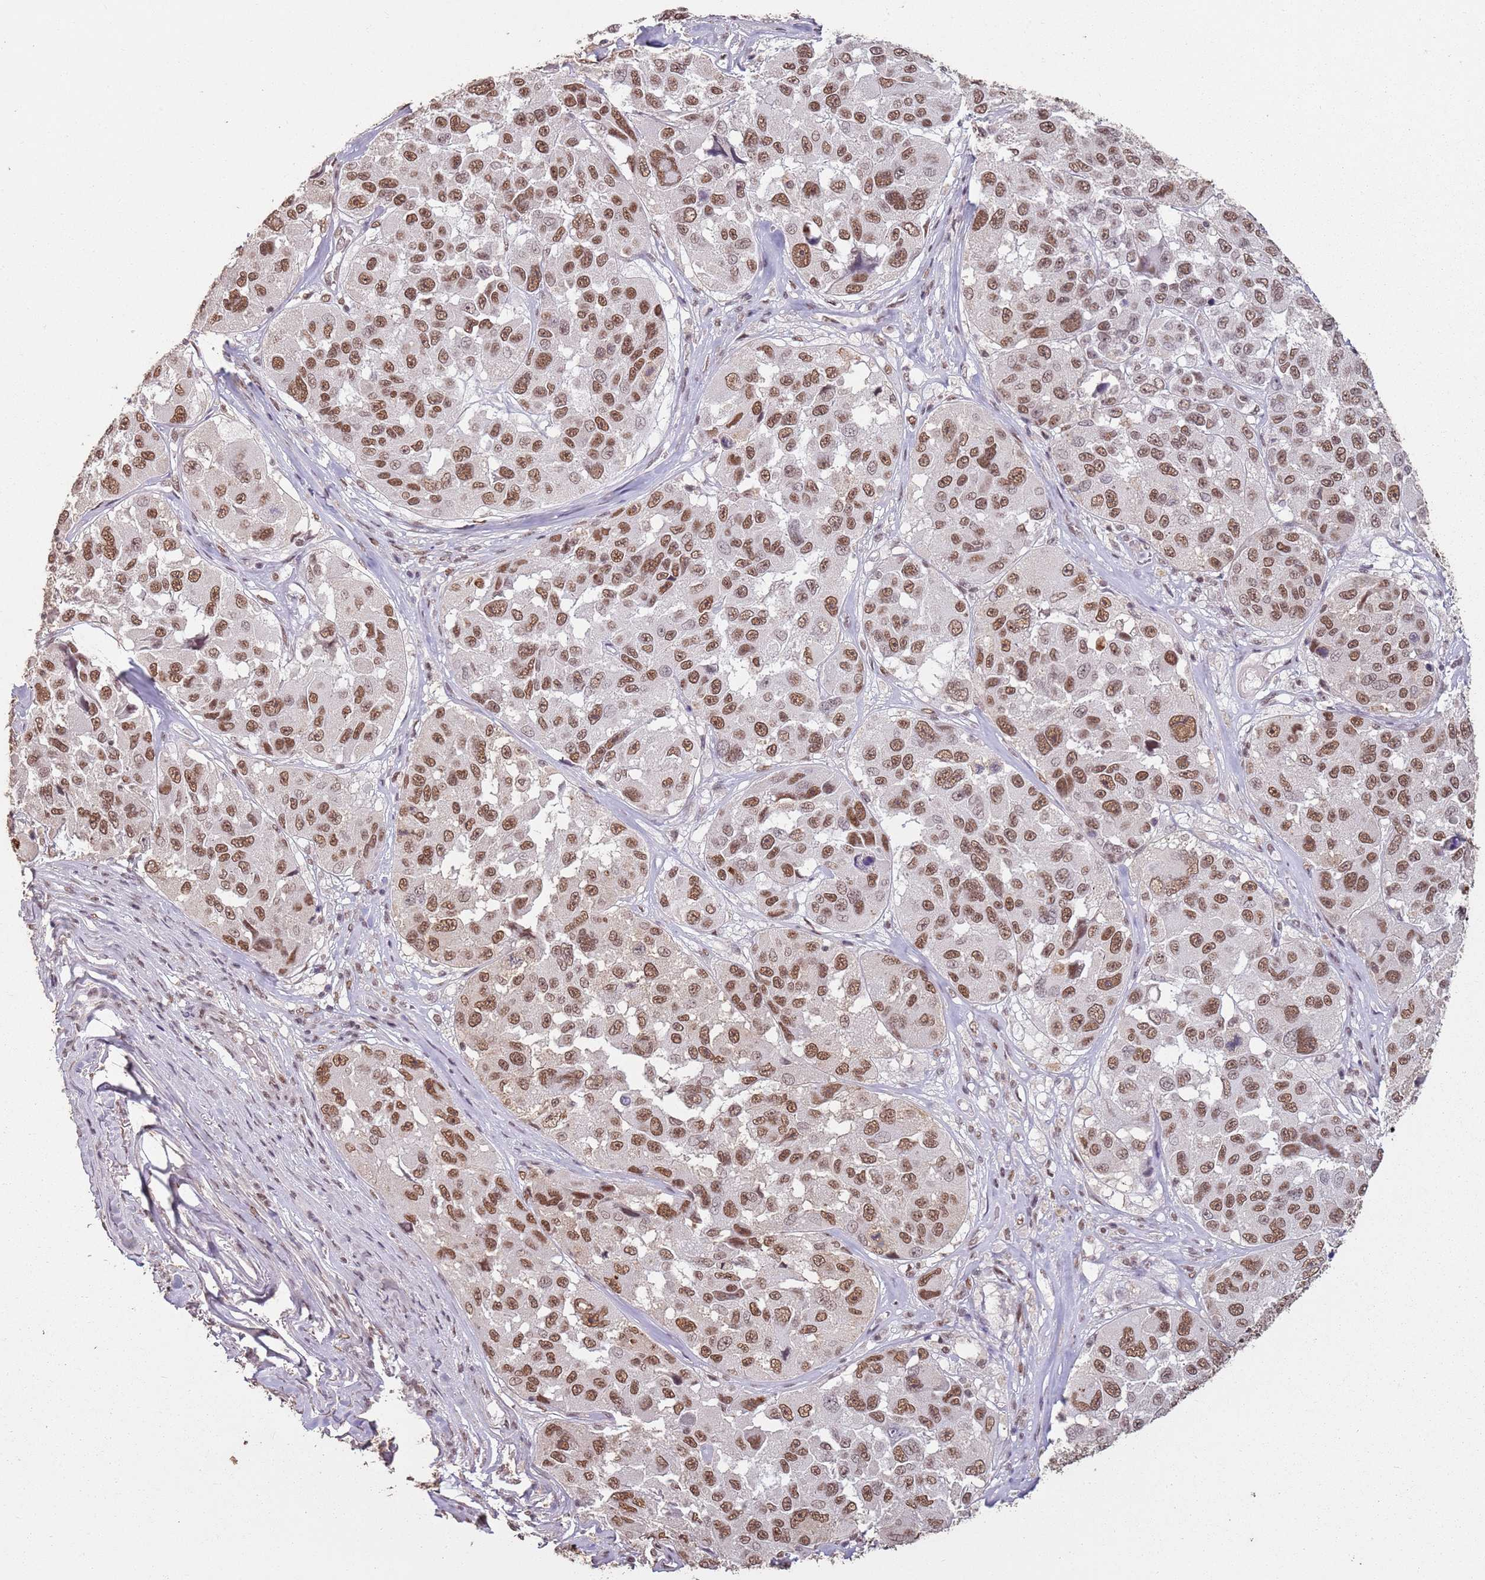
{"staining": {"intensity": "moderate", "quantity": ">75%", "location": "nuclear"}, "tissue": "melanoma", "cell_type": "Tumor cells", "image_type": "cancer", "snomed": [{"axis": "morphology", "description": "Malignant melanoma, NOS"}, {"axis": "topography", "description": "Skin"}], "caption": "Protein expression analysis of melanoma exhibits moderate nuclear expression in approximately >75% of tumor cells.", "gene": "ARL14EP", "patient": {"sex": "female", "age": 66}}